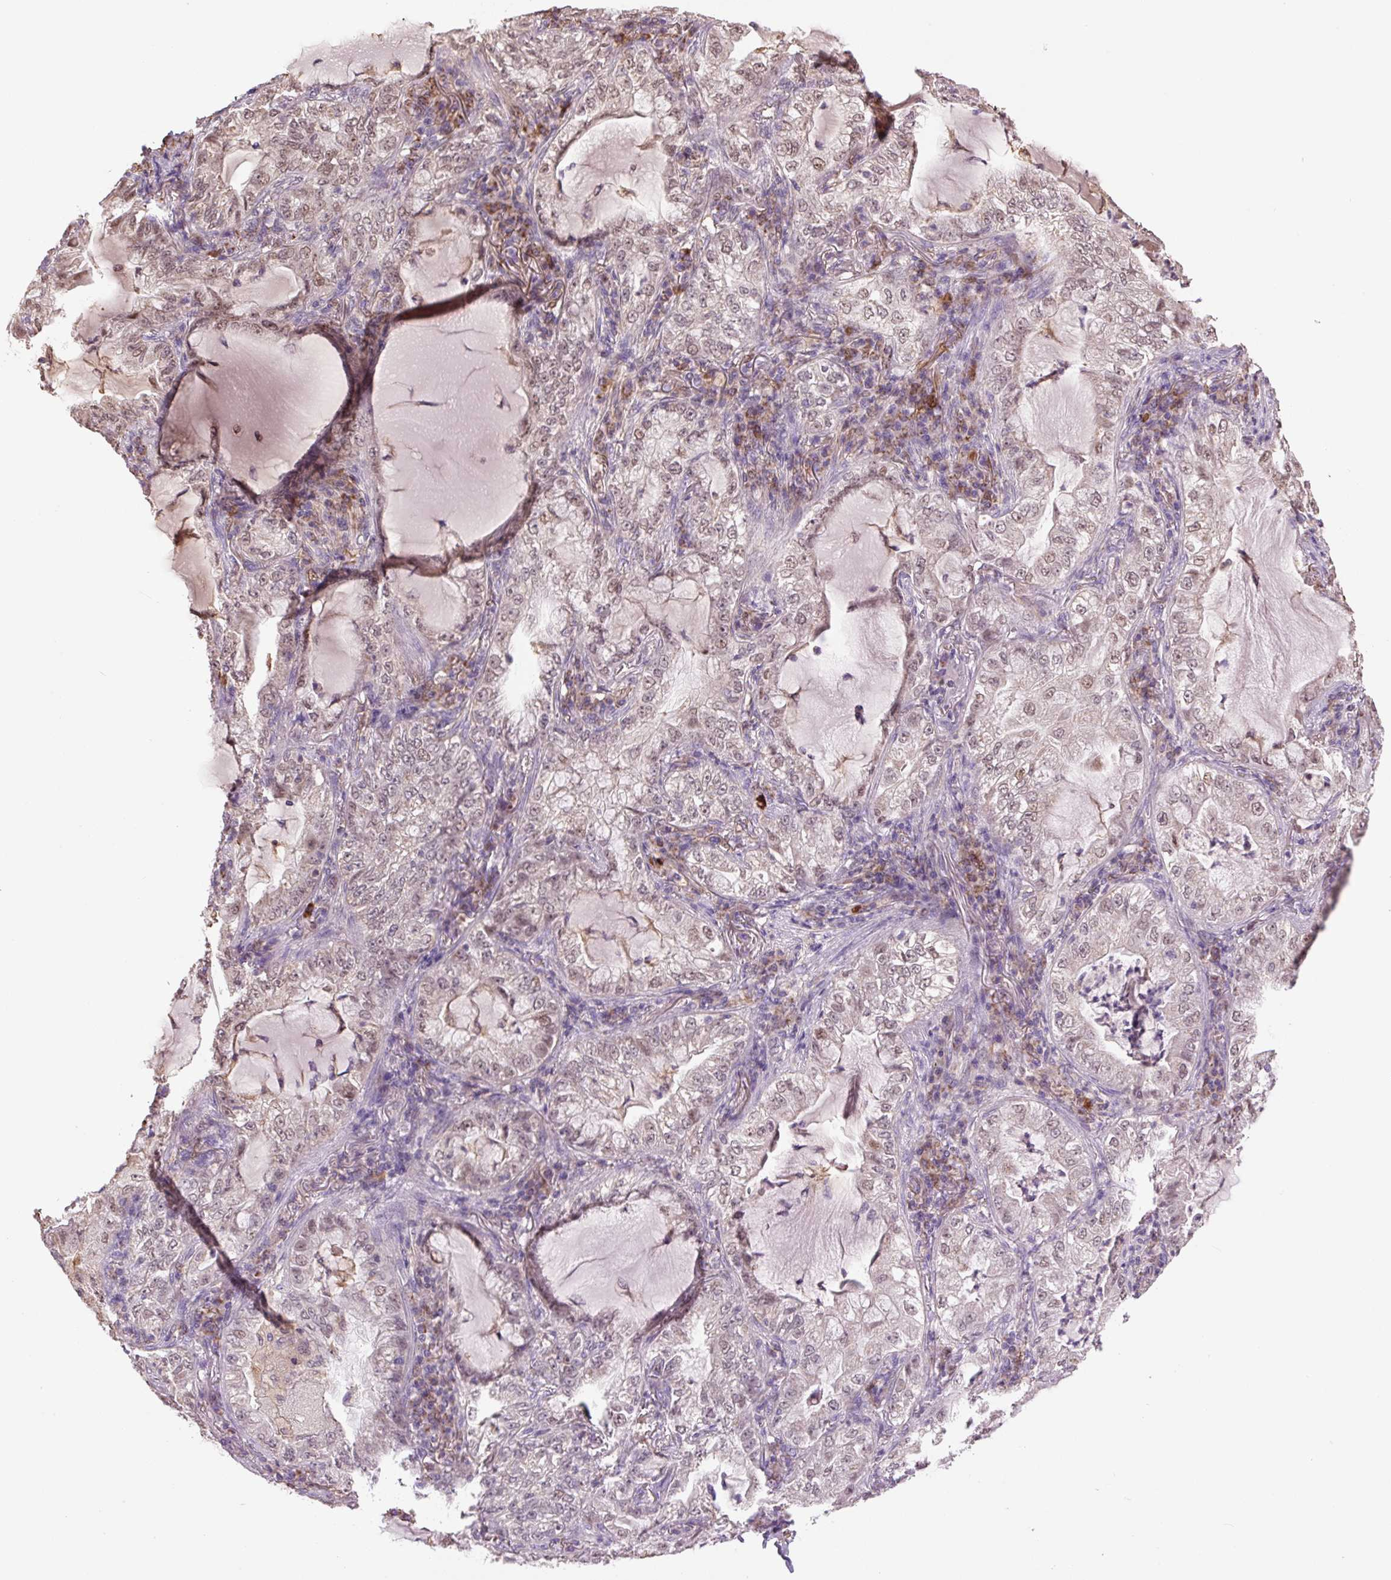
{"staining": {"intensity": "moderate", "quantity": "25%-75%", "location": "nuclear"}, "tissue": "lung cancer", "cell_type": "Tumor cells", "image_type": "cancer", "snomed": [{"axis": "morphology", "description": "Adenocarcinoma, NOS"}, {"axis": "topography", "description": "Lung"}], "caption": "A high-resolution histopathology image shows immunohistochemistry staining of lung adenocarcinoma, which demonstrates moderate nuclear staining in about 25%-75% of tumor cells. Ihc stains the protein in brown and the nuclei are stained blue.", "gene": "SGF29", "patient": {"sex": "female", "age": 73}}